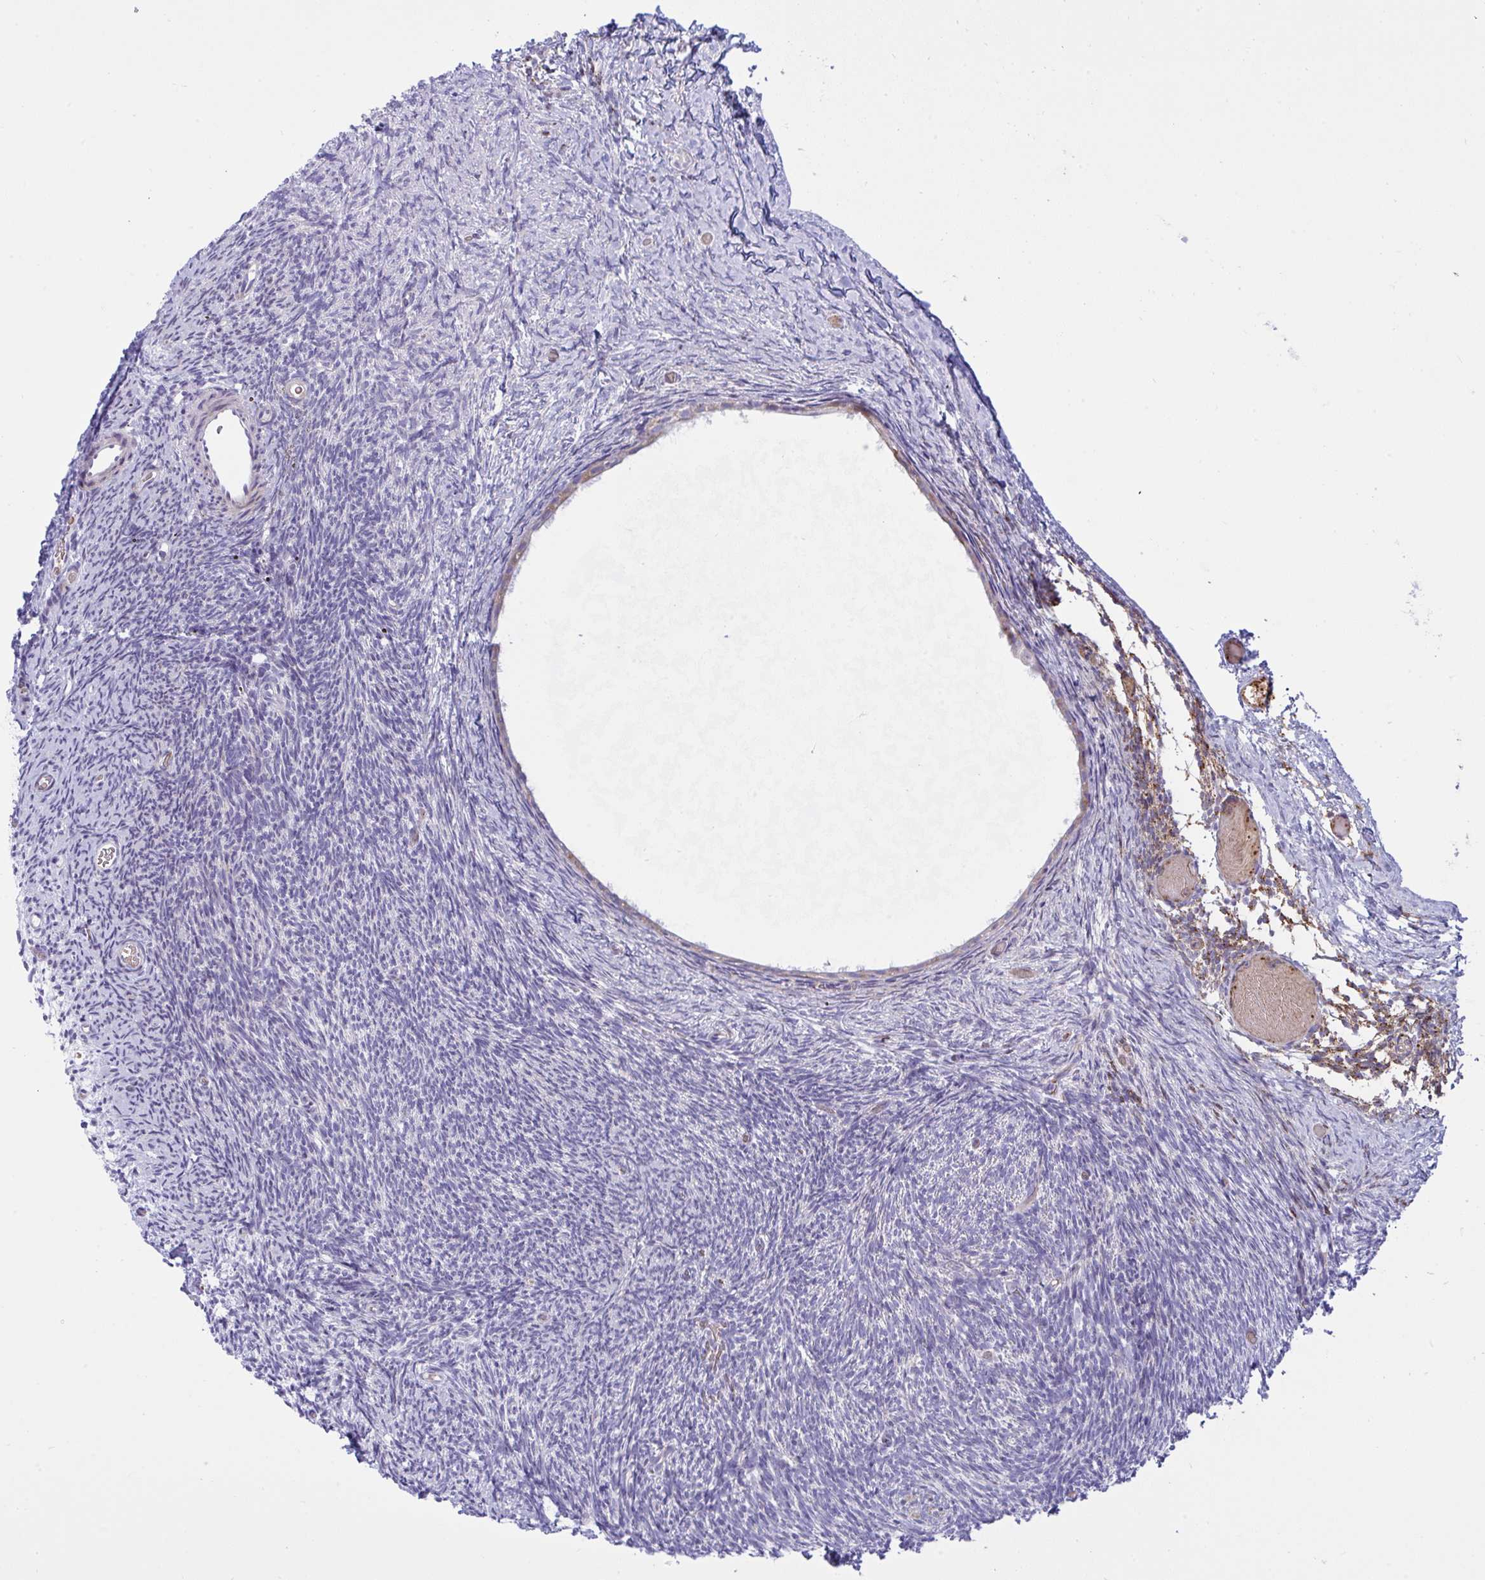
{"staining": {"intensity": "weak", "quantity": ">75%", "location": "cytoplasmic/membranous"}, "tissue": "ovary", "cell_type": "Follicle cells", "image_type": "normal", "snomed": [{"axis": "morphology", "description": "Normal tissue, NOS"}, {"axis": "topography", "description": "Ovary"}], "caption": "The micrograph displays staining of unremarkable ovary, revealing weak cytoplasmic/membranous protein expression (brown color) within follicle cells.", "gene": "NTN1", "patient": {"sex": "female", "age": 39}}